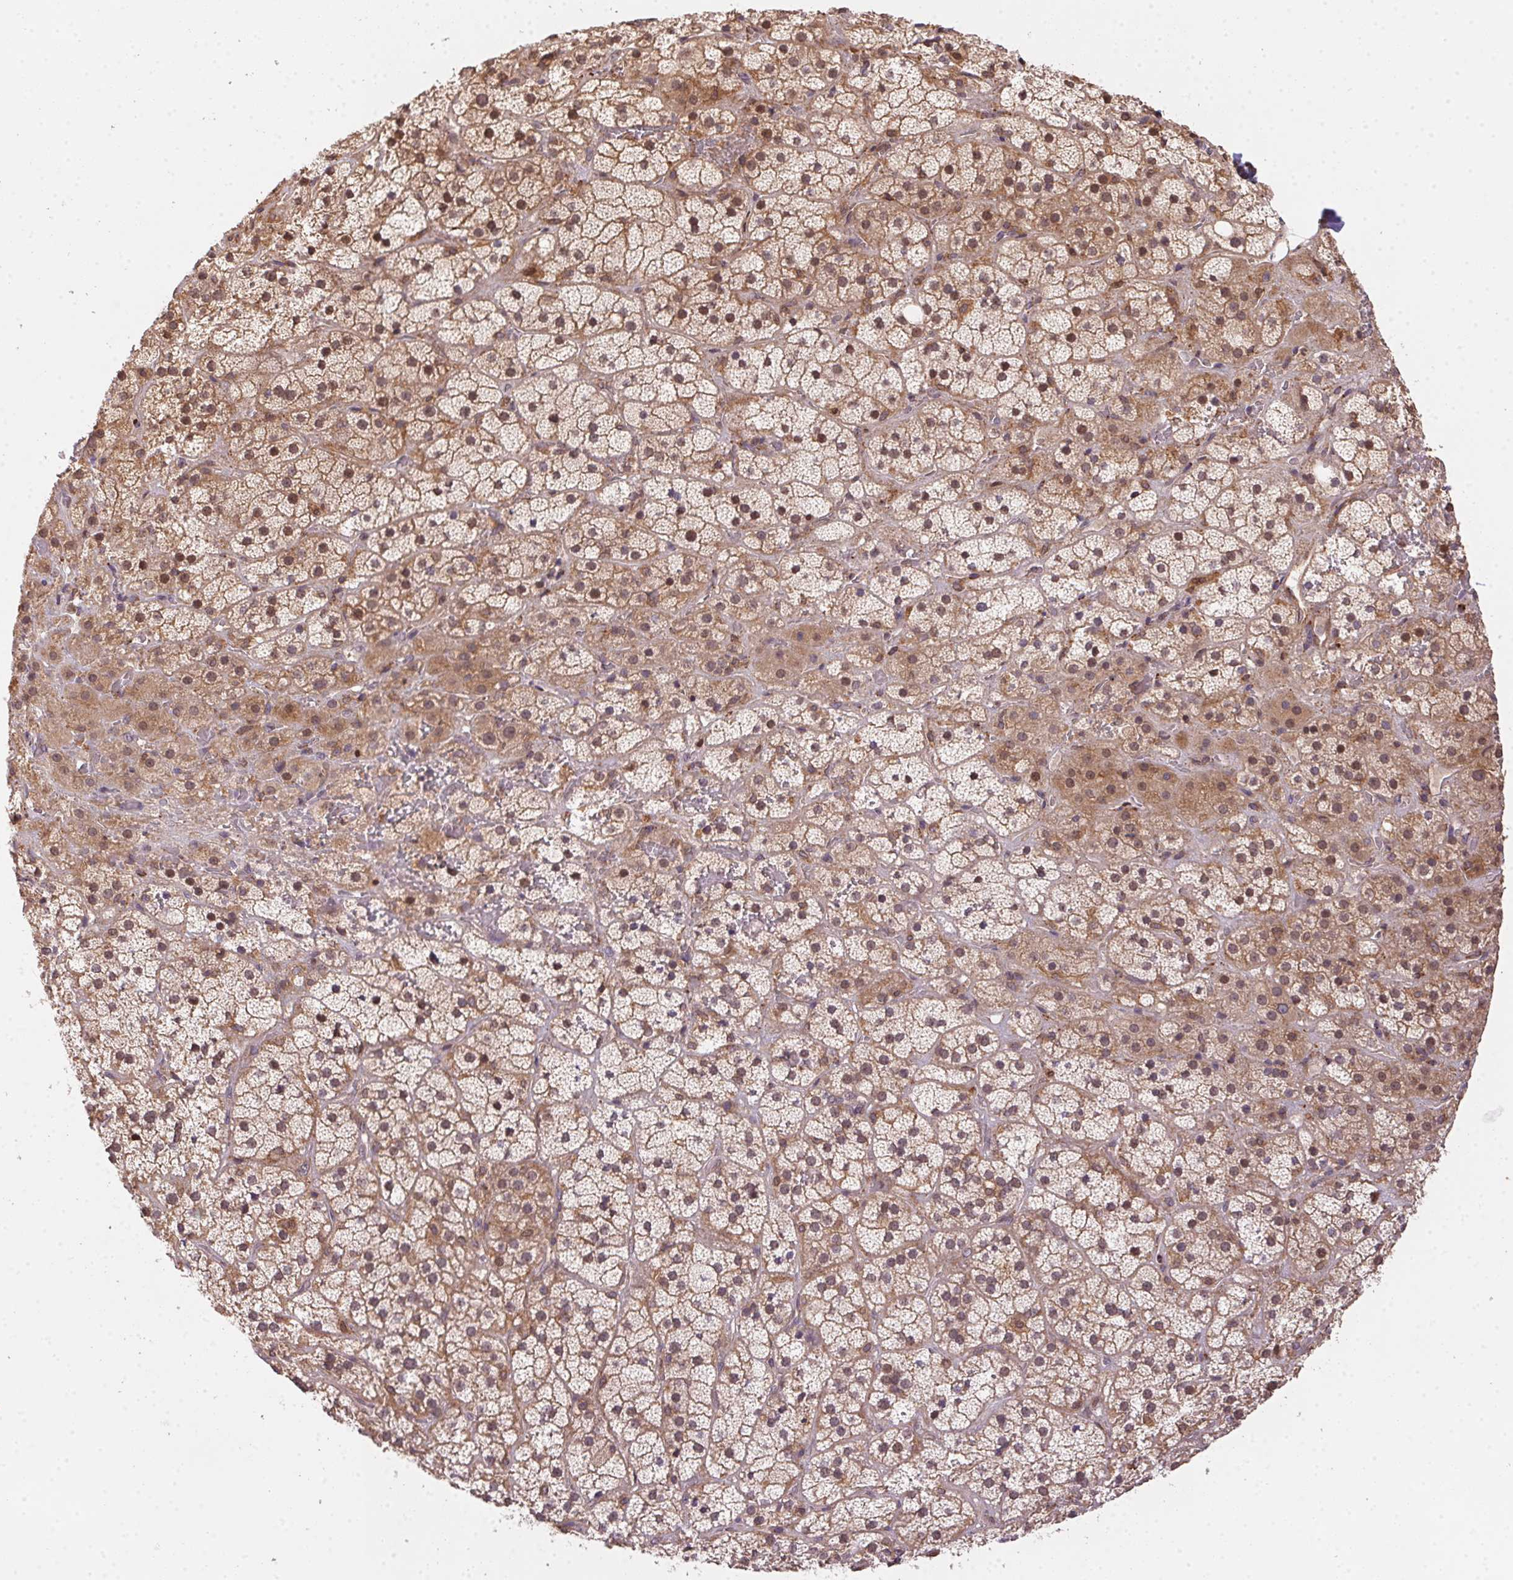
{"staining": {"intensity": "moderate", "quantity": ">75%", "location": "cytoplasmic/membranous,nuclear"}, "tissue": "adrenal gland", "cell_type": "Glandular cells", "image_type": "normal", "snomed": [{"axis": "morphology", "description": "Normal tissue, NOS"}, {"axis": "topography", "description": "Adrenal gland"}], "caption": "A photomicrograph showing moderate cytoplasmic/membranous,nuclear expression in approximately >75% of glandular cells in unremarkable adrenal gland, as visualized by brown immunohistochemical staining.", "gene": "MEX3D", "patient": {"sex": "male", "age": 57}}